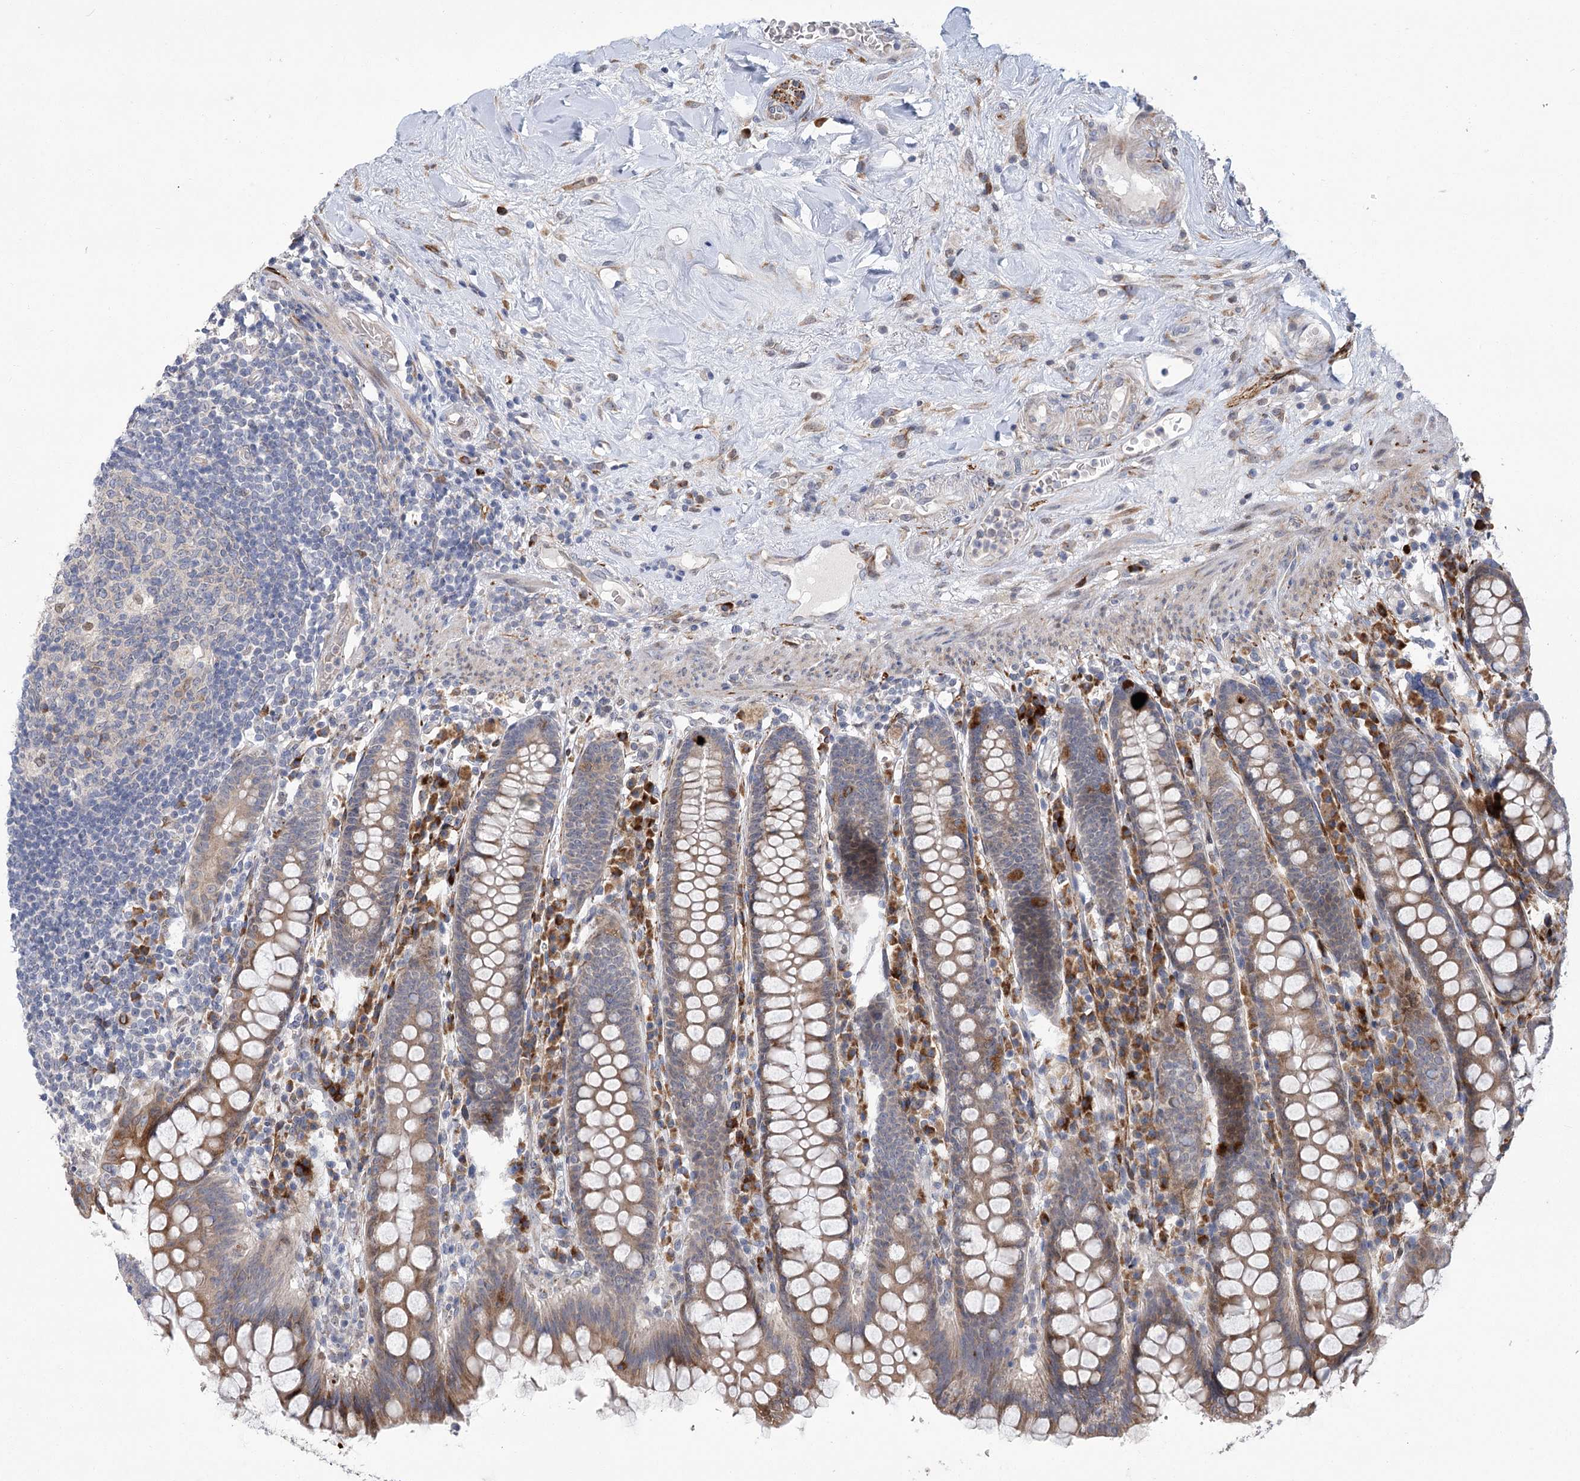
{"staining": {"intensity": "negative", "quantity": "none", "location": "none"}, "tissue": "colon", "cell_type": "Endothelial cells", "image_type": "normal", "snomed": [{"axis": "morphology", "description": "Normal tissue, NOS"}, {"axis": "topography", "description": "Colon"}], "caption": "Human colon stained for a protein using immunohistochemistry reveals no staining in endothelial cells.", "gene": "GCNT4", "patient": {"sex": "female", "age": 79}}